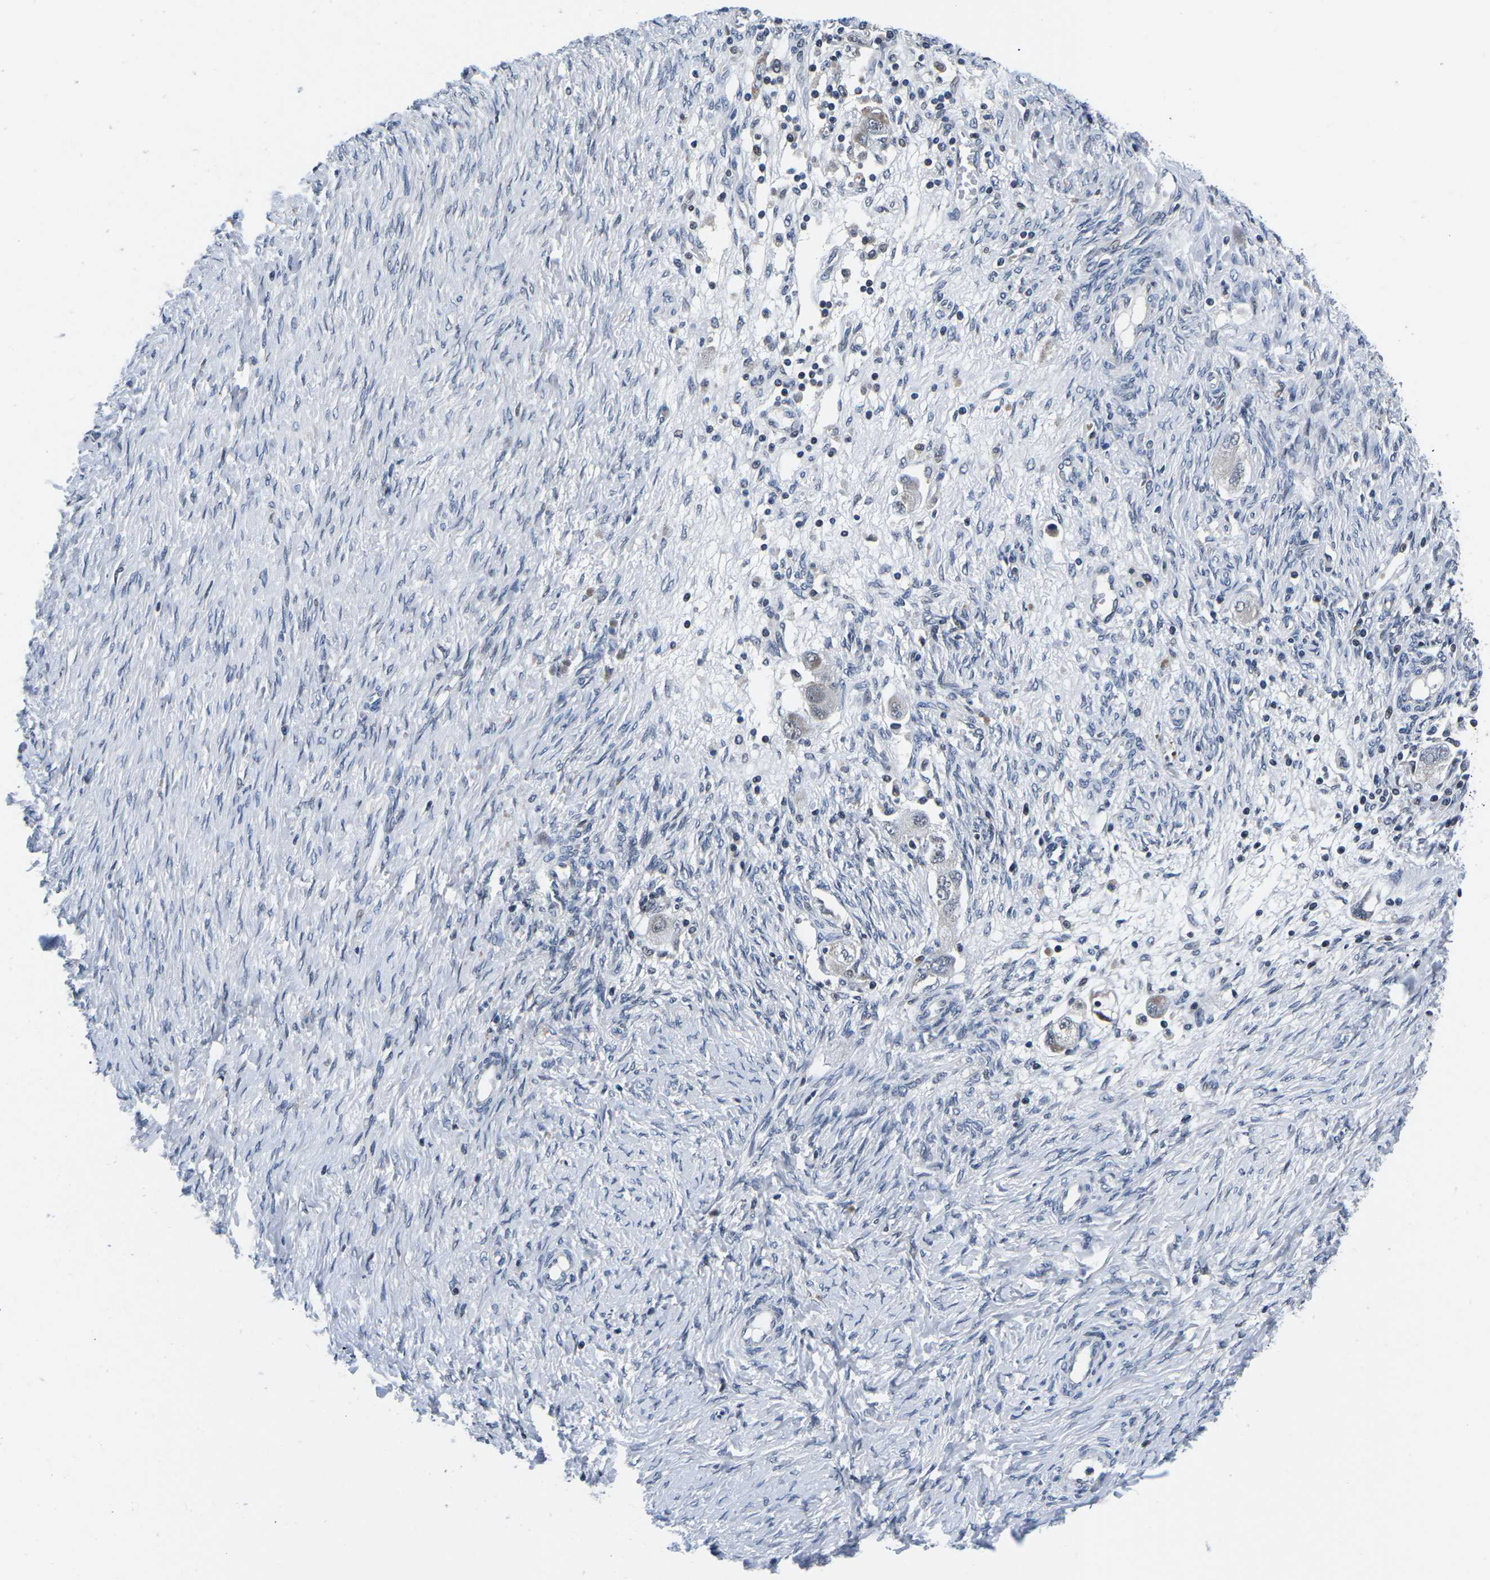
{"staining": {"intensity": "strong", "quantity": "<25%", "location": "nuclear"}, "tissue": "ovarian cancer", "cell_type": "Tumor cells", "image_type": "cancer", "snomed": [{"axis": "morphology", "description": "Carcinoma, NOS"}, {"axis": "morphology", "description": "Cystadenocarcinoma, serous, NOS"}, {"axis": "topography", "description": "Ovary"}], "caption": "IHC (DAB (3,3'-diaminobenzidine)) staining of human ovarian carcinoma exhibits strong nuclear protein expression in approximately <25% of tumor cells.", "gene": "CDC73", "patient": {"sex": "female", "age": 69}}